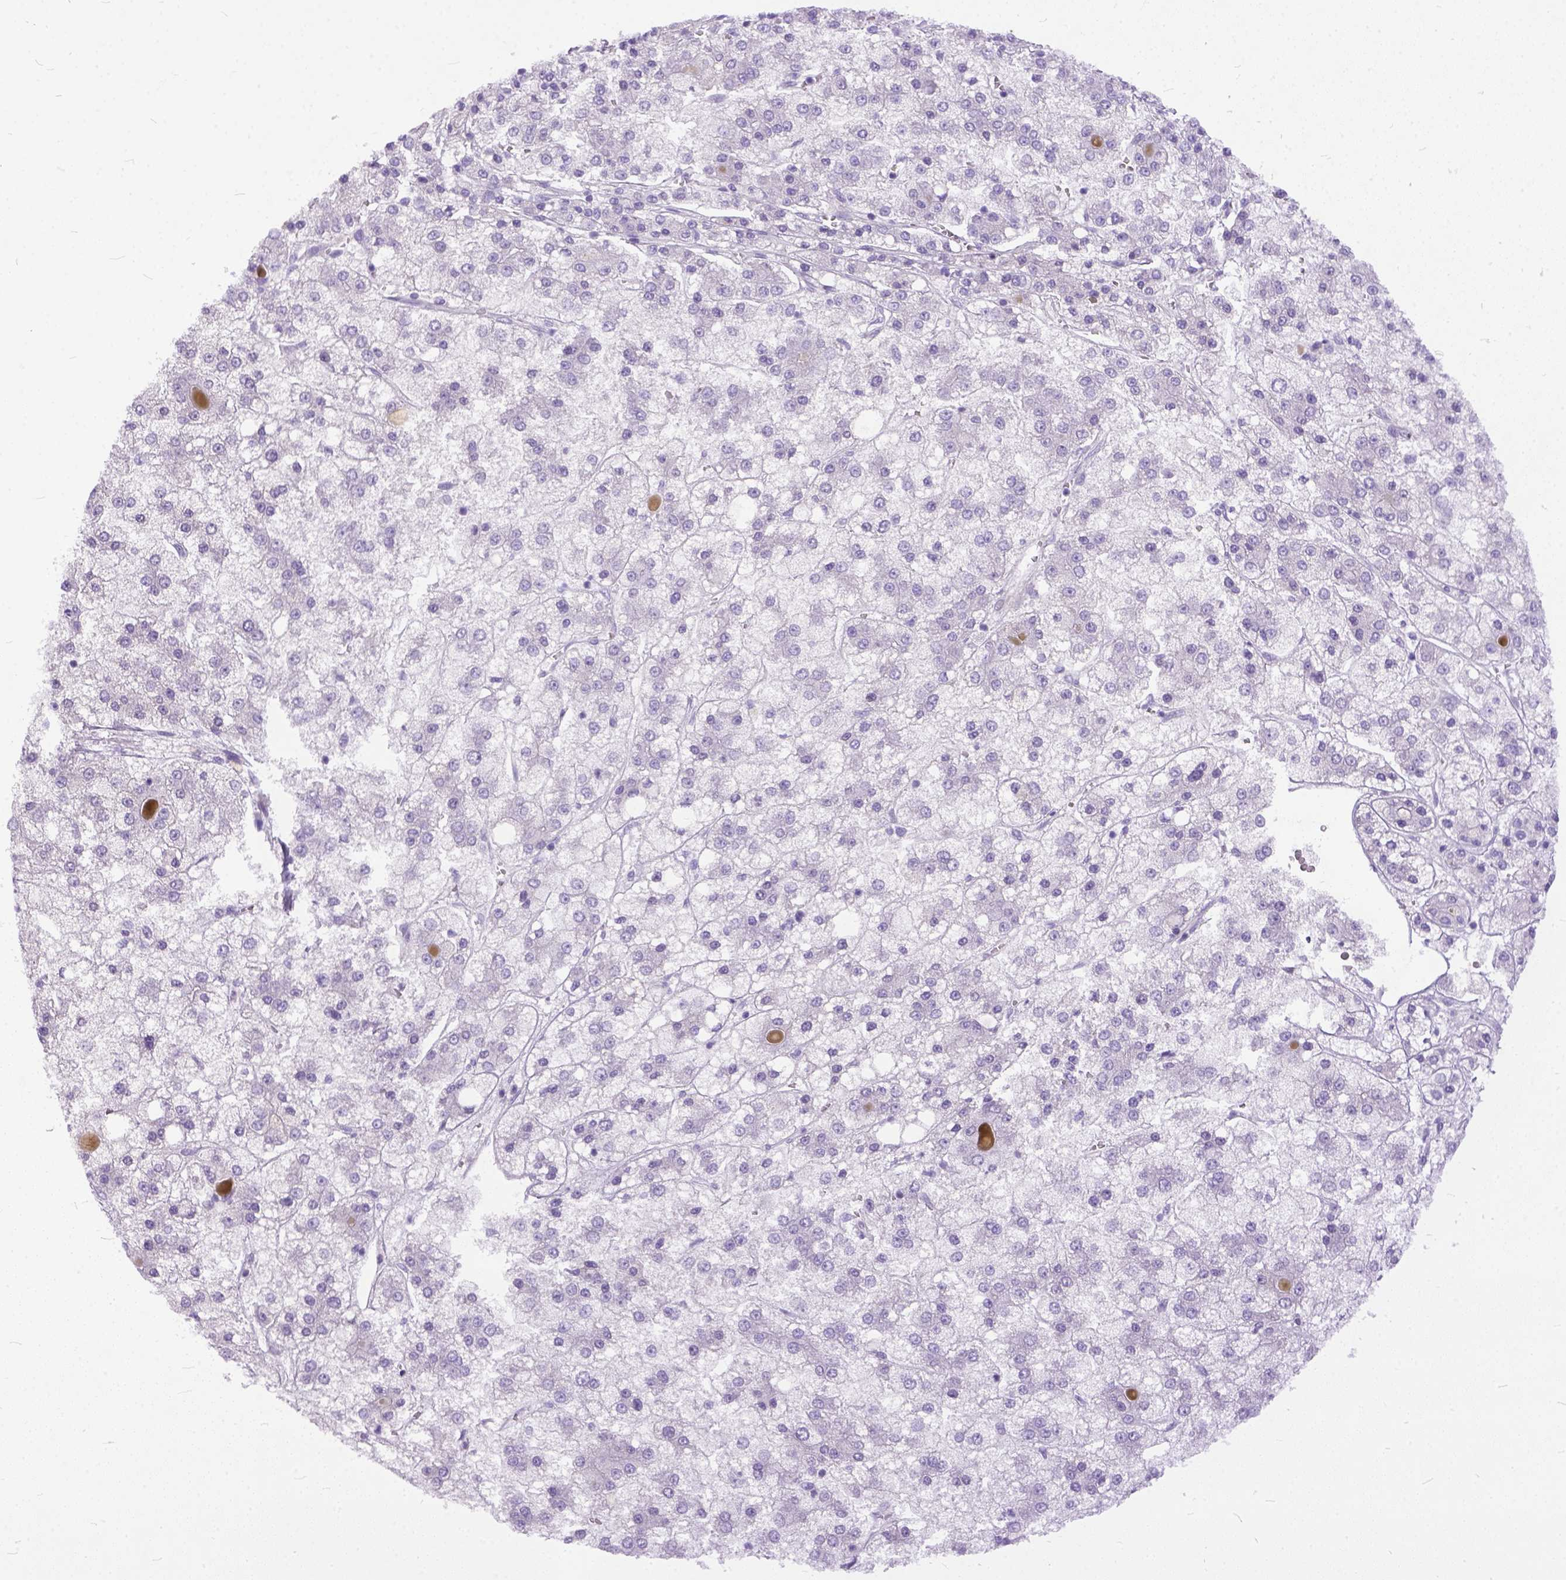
{"staining": {"intensity": "negative", "quantity": "none", "location": "none"}, "tissue": "liver cancer", "cell_type": "Tumor cells", "image_type": "cancer", "snomed": [{"axis": "morphology", "description": "Carcinoma, Hepatocellular, NOS"}, {"axis": "topography", "description": "Liver"}], "caption": "Liver cancer was stained to show a protein in brown. There is no significant expression in tumor cells.", "gene": "PLK5", "patient": {"sex": "male", "age": 73}}